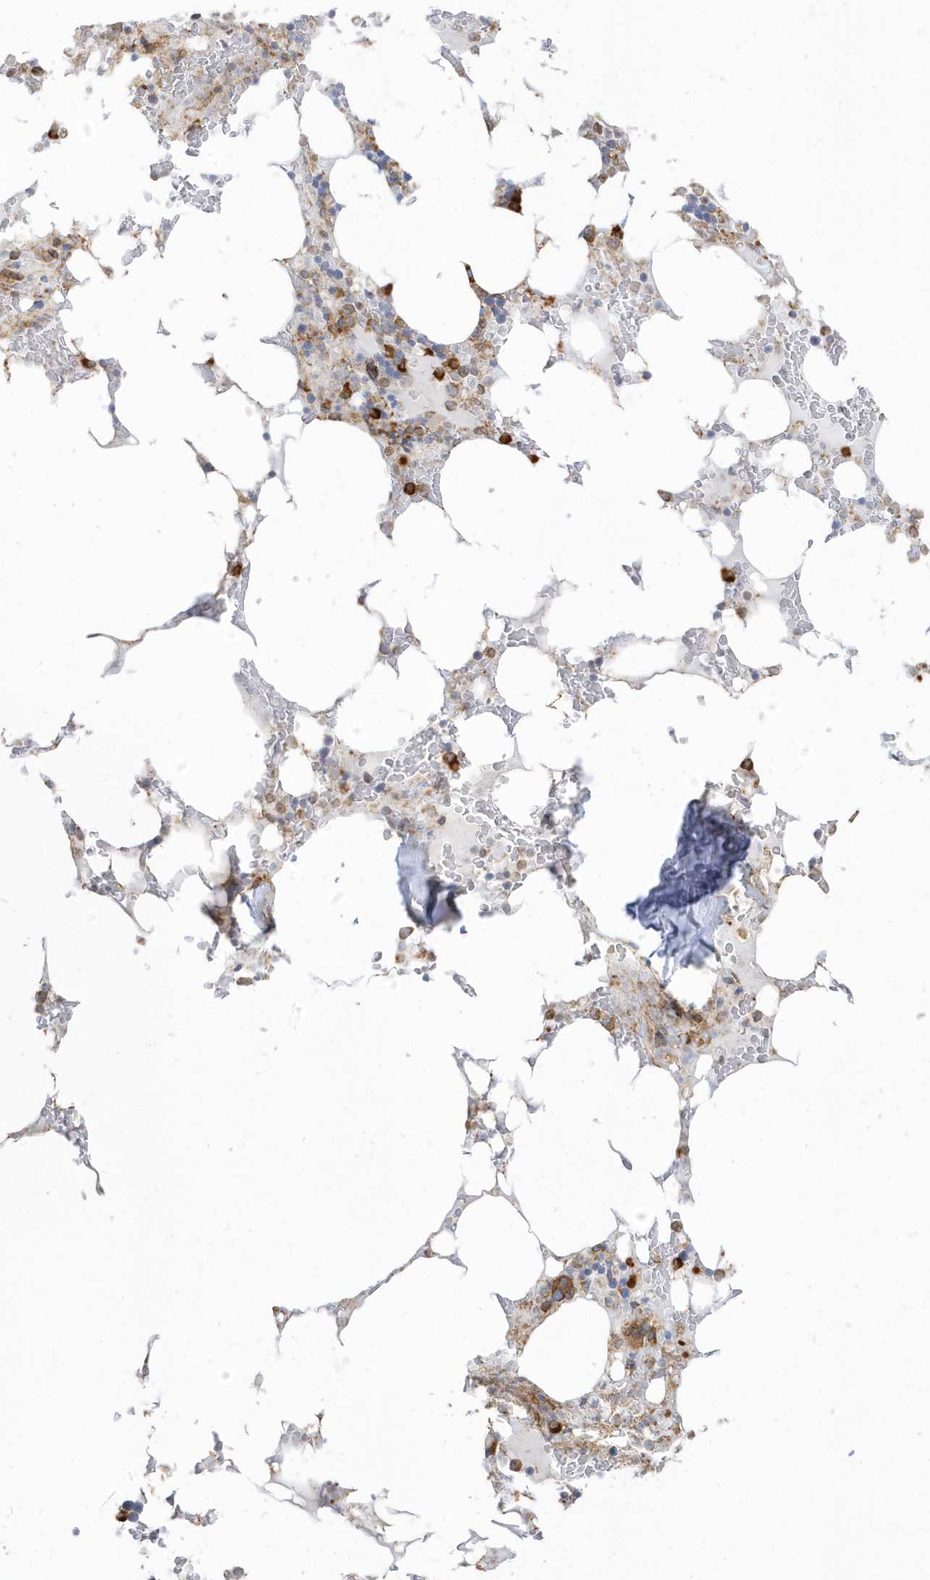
{"staining": {"intensity": "strong", "quantity": "25%-75%", "location": "cytoplasmic/membranous"}, "tissue": "bone marrow", "cell_type": "Hematopoietic cells", "image_type": "normal", "snomed": [{"axis": "morphology", "description": "Normal tissue, NOS"}, {"axis": "topography", "description": "Bone marrow"}], "caption": "Immunohistochemical staining of unremarkable bone marrow displays high levels of strong cytoplasmic/membranous expression in about 25%-75% of hematopoietic cells. The staining was performed using DAB, with brown indicating positive protein expression. Nuclei are stained blue with hematoxylin.", "gene": "PDIA6", "patient": {"sex": "male", "age": 58}}